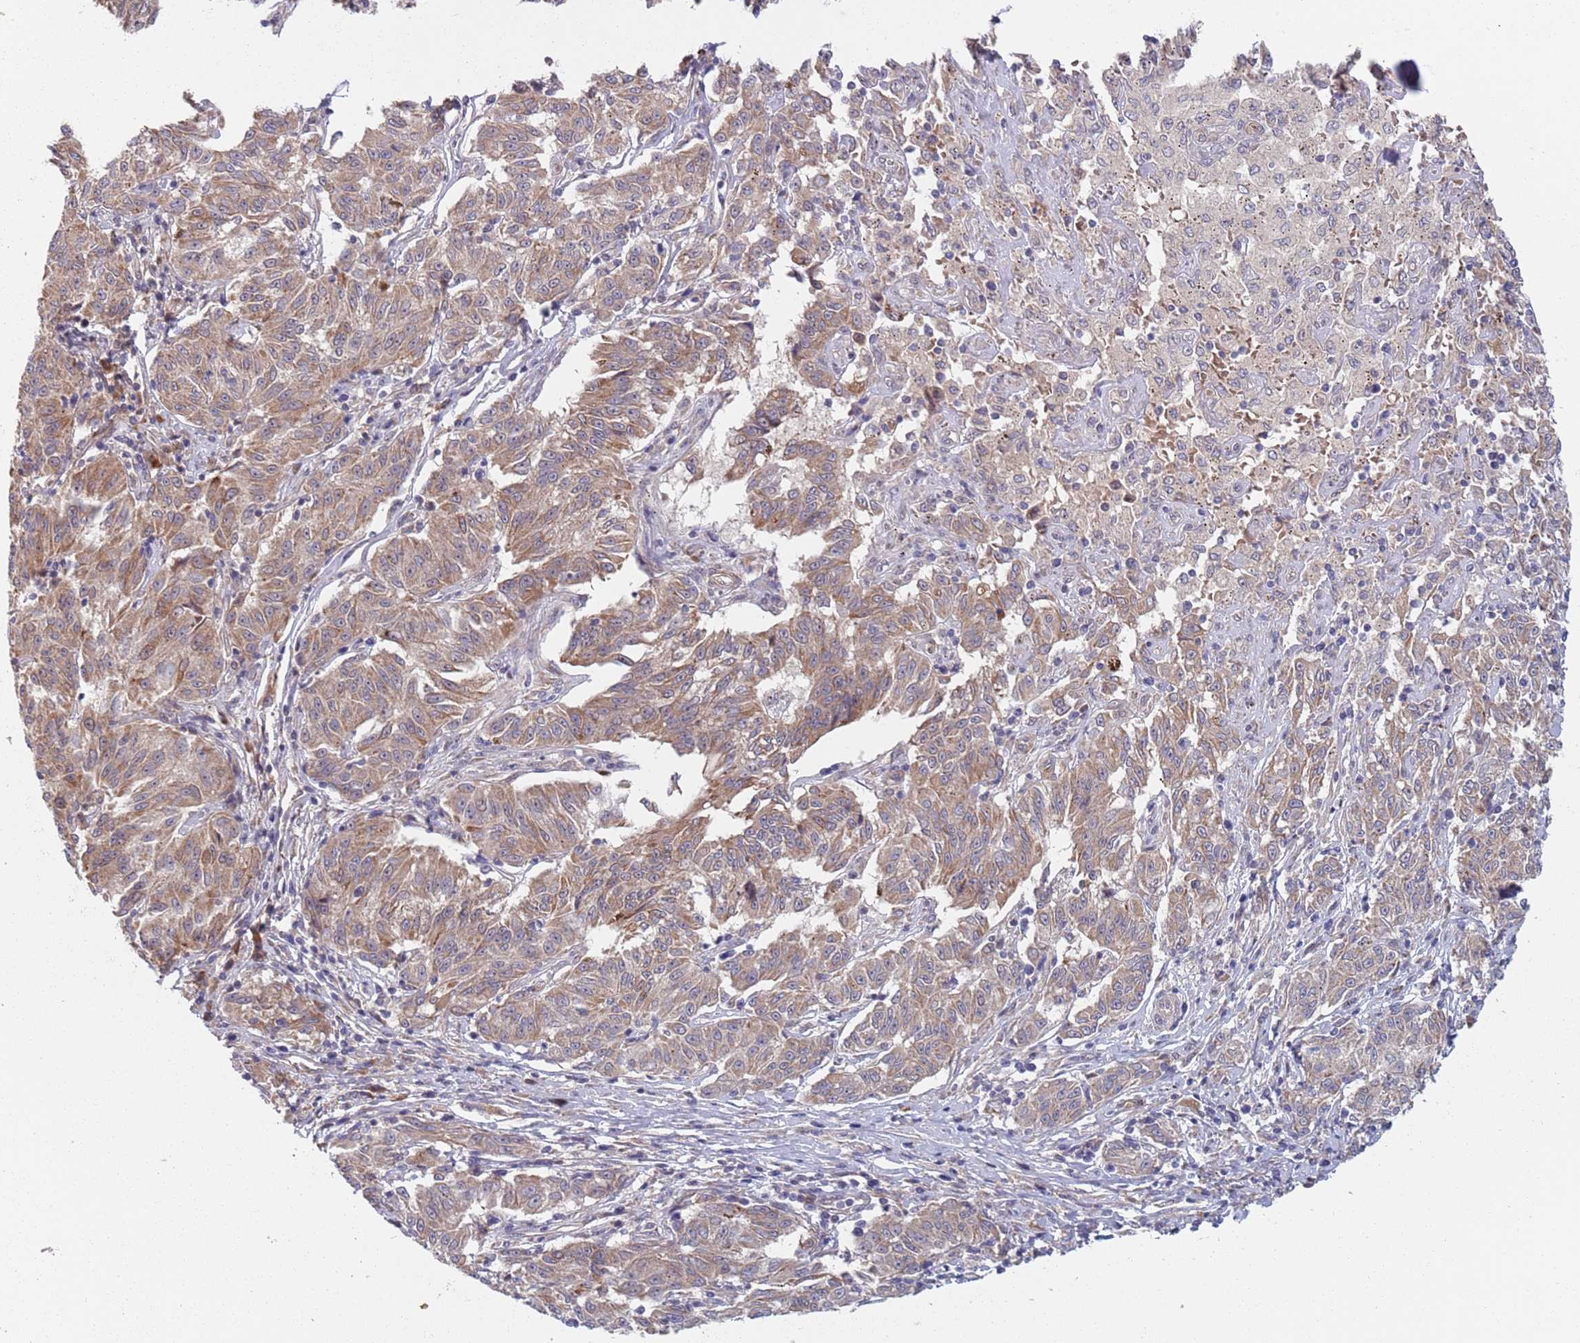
{"staining": {"intensity": "weak", "quantity": "25%-75%", "location": "cytoplasmic/membranous"}, "tissue": "melanoma", "cell_type": "Tumor cells", "image_type": "cancer", "snomed": [{"axis": "morphology", "description": "Malignant melanoma, NOS"}, {"axis": "topography", "description": "Skin"}], "caption": "An image of human melanoma stained for a protein exhibits weak cytoplasmic/membranous brown staining in tumor cells.", "gene": "ZNF140", "patient": {"sex": "female", "age": 72}}